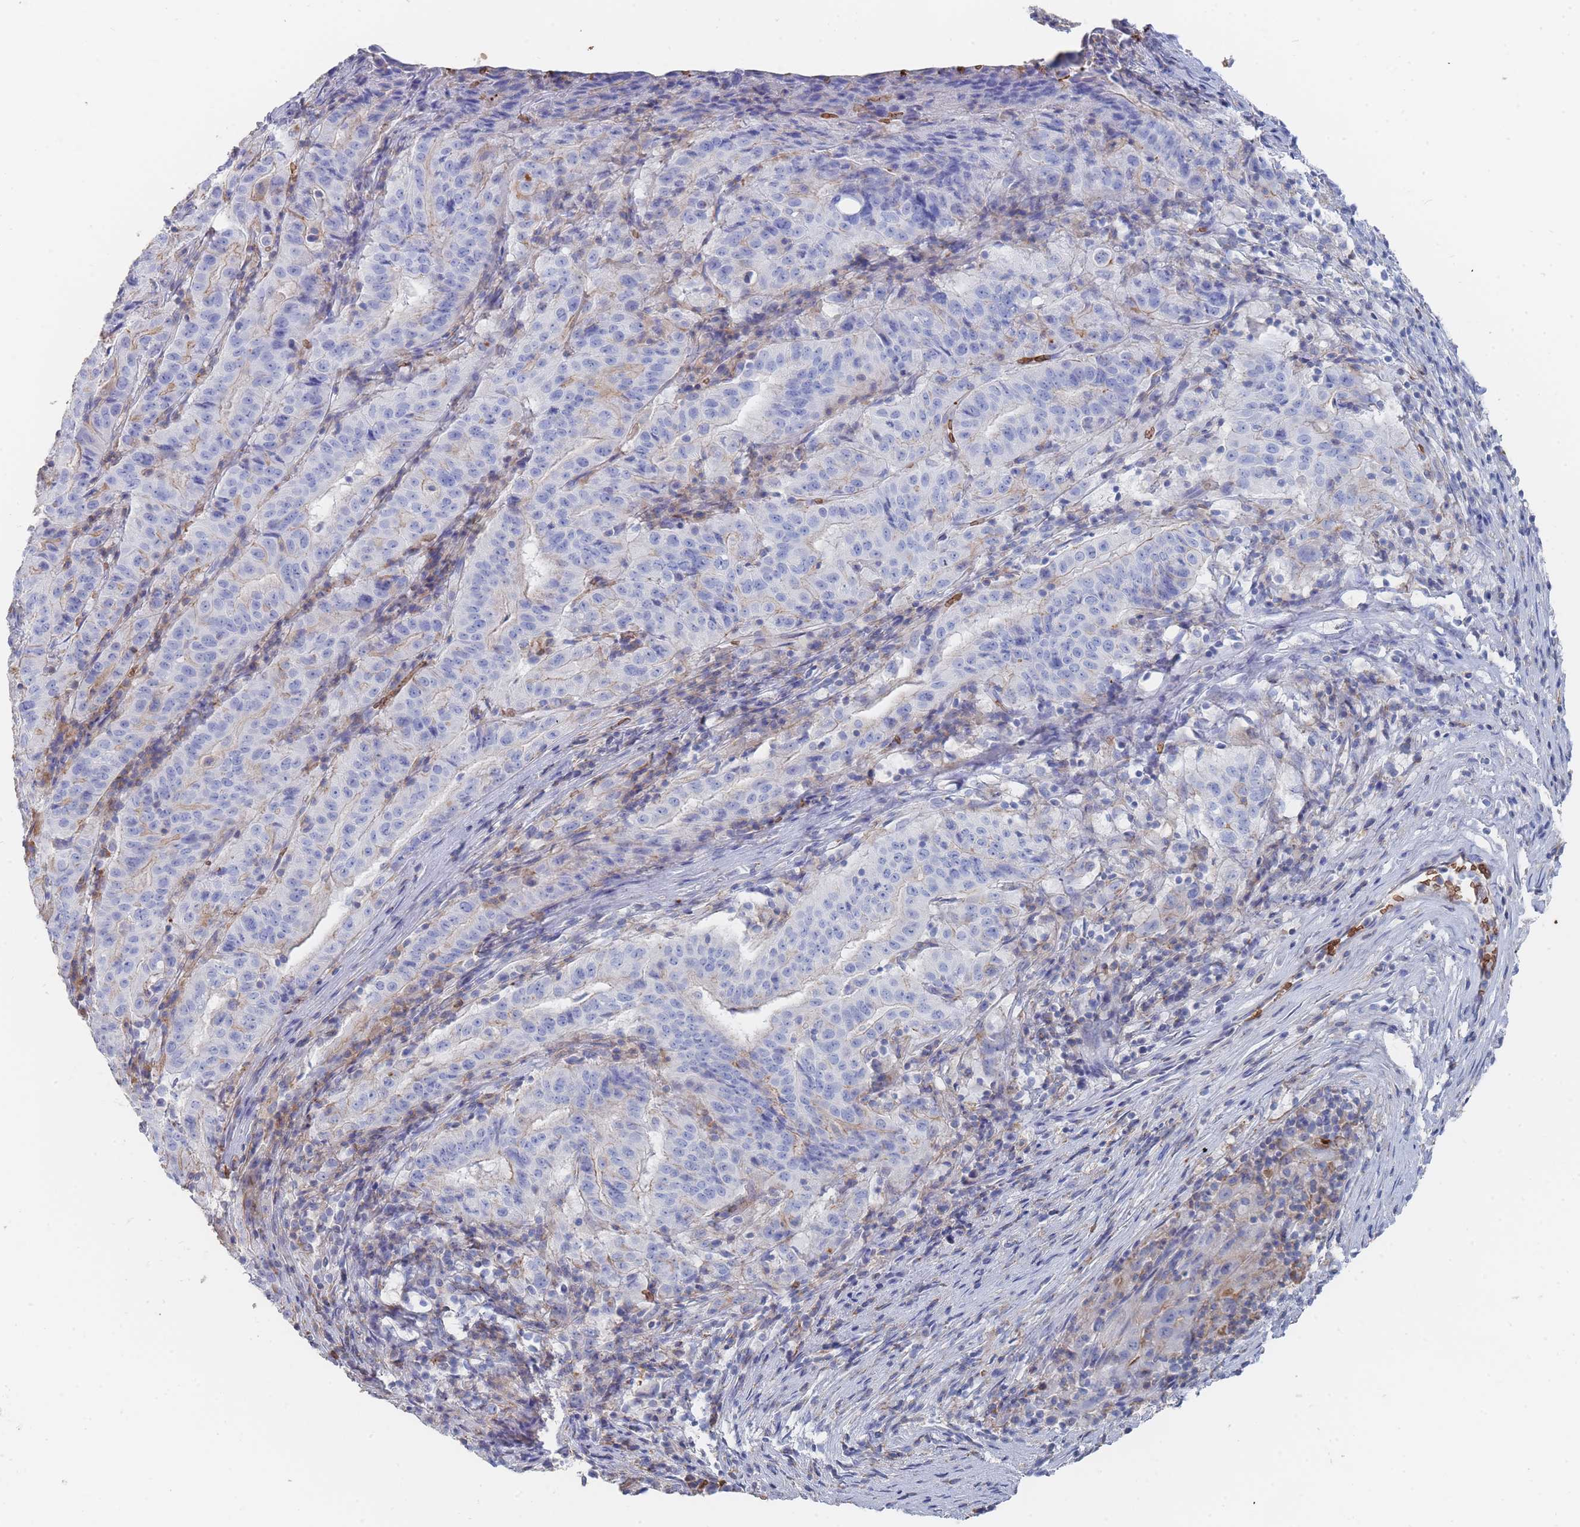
{"staining": {"intensity": "negative", "quantity": "none", "location": "none"}, "tissue": "pancreatic cancer", "cell_type": "Tumor cells", "image_type": "cancer", "snomed": [{"axis": "morphology", "description": "Adenocarcinoma, NOS"}, {"axis": "topography", "description": "Pancreas"}], "caption": "Immunohistochemistry (IHC) histopathology image of pancreatic adenocarcinoma stained for a protein (brown), which displays no staining in tumor cells.", "gene": "SLC2A1", "patient": {"sex": "male", "age": 63}}